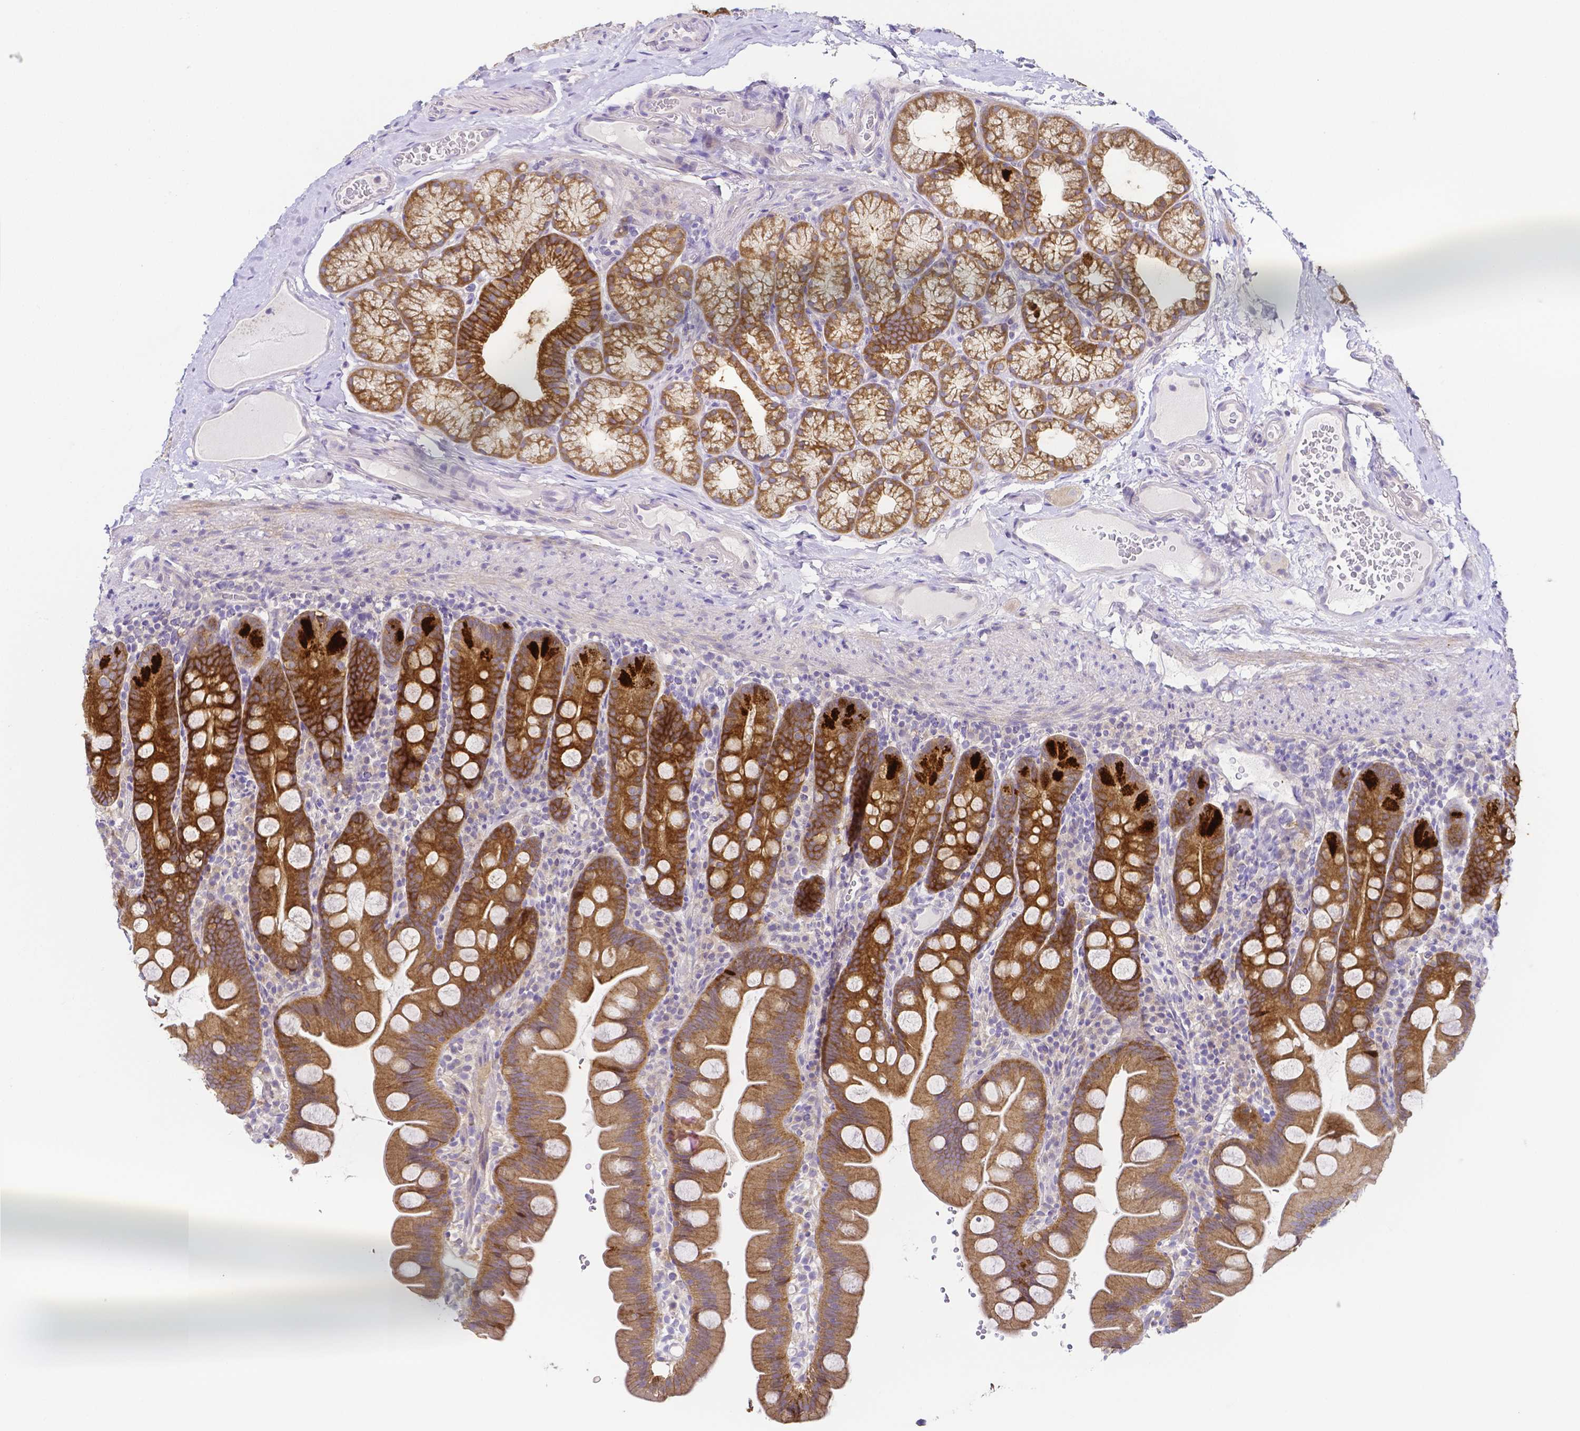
{"staining": {"intensity": "strong", "quantity": ">75%", "location": "cytoplasmic/membranous"}, "tissue": "small intestine", "cell_type": "Glandular cells", "image_type": "normal", "snomed": [{"axis": "morphology", "description": "Normal tissue, NOS"}, {"axis": "topography", "description": "Small intestine"}], "caption": "Human small intestine stained with a protein marker demonstrates strong staining in glandular cells.", "gene": "PKP3", "patient": {"sex": "female", "age": 68}}